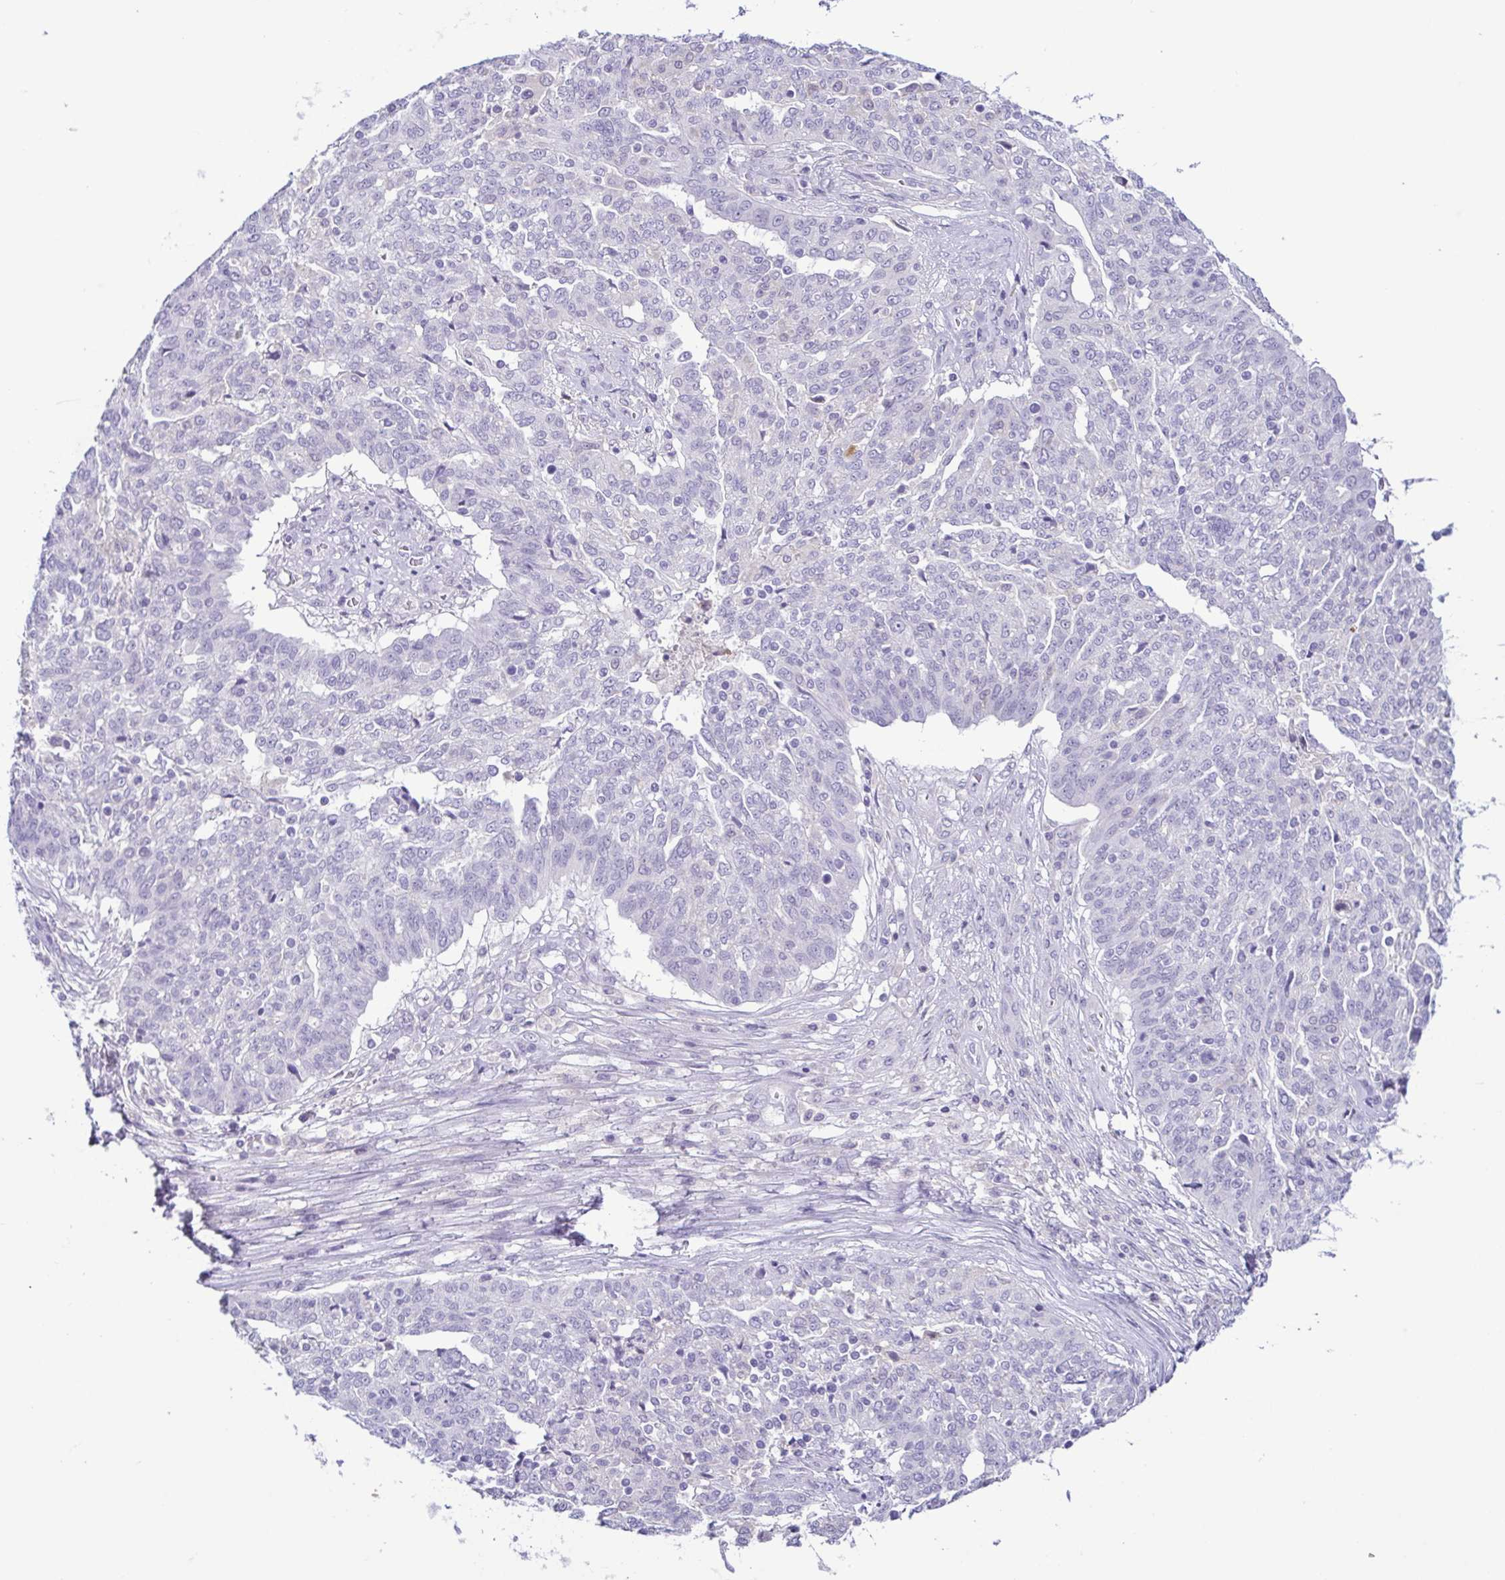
{"staining": {"intensity": "negative", "quantity": "none", "location": "none"}, "tissue": "ovarian cancer", "cell_type": "Tumor cells", "image_type": "cancer", "snomed": [{"axis": "morphology", "description": "Cystadenocarcinoma, serous, NOS"}, {"axis": "topography", "description": "Ovary"}], "caption": "DAB (3,3'-diaminobenzidine) immunohistochemical staining of ovarian serous cystadenocarcinoma demonstrates no significant staining in tumor cells. The staining was performed using DAB (3,3'-diaminobenzidine) to visualize the protein expression in brown, while the nuclei were stained in blue with hematoxylin (Magnification: 20x).", "gene": "TERT", "patient": {"sex": "female", "age": 67}}